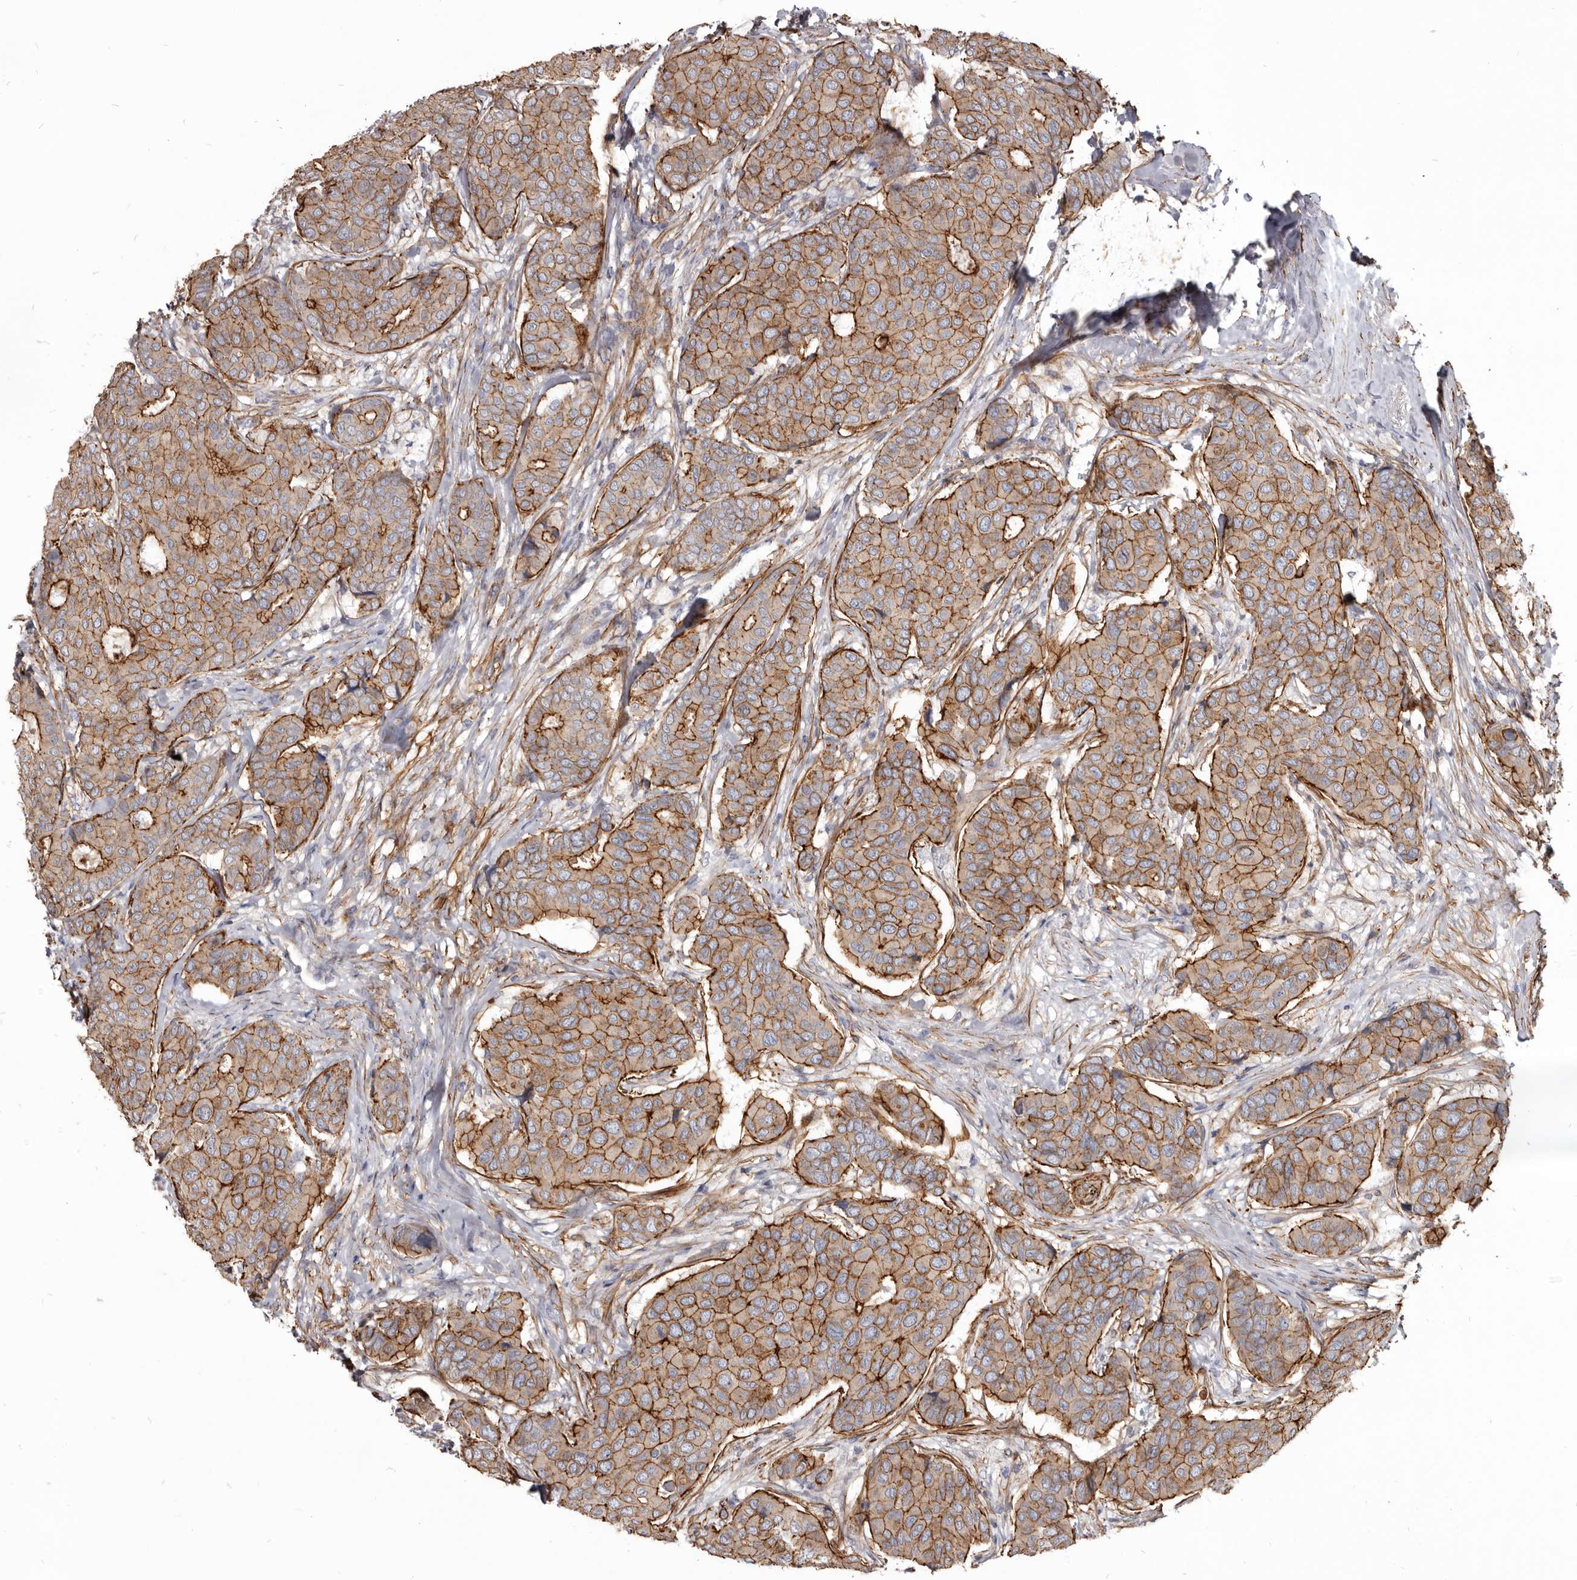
{"staining": {"intensity": "strong", "quantity": ">75%", "location": "cytoplasmic/membranous"}, "tissue": "breast cancer", "cell_type": "Tumor cells", "image_type": "cancer", "snomed": [{"axis": "morphology", "description": "Duct carcinoma"}, {"axis": "topography", "description": "Breast"}], "caption": "Breast cancer (invasive ductal carcinoma) stained with a protein marker exhibits strong staining in tumor cells.", "gene": "CGN", "patient": {"sex": "female", "age": 75}}